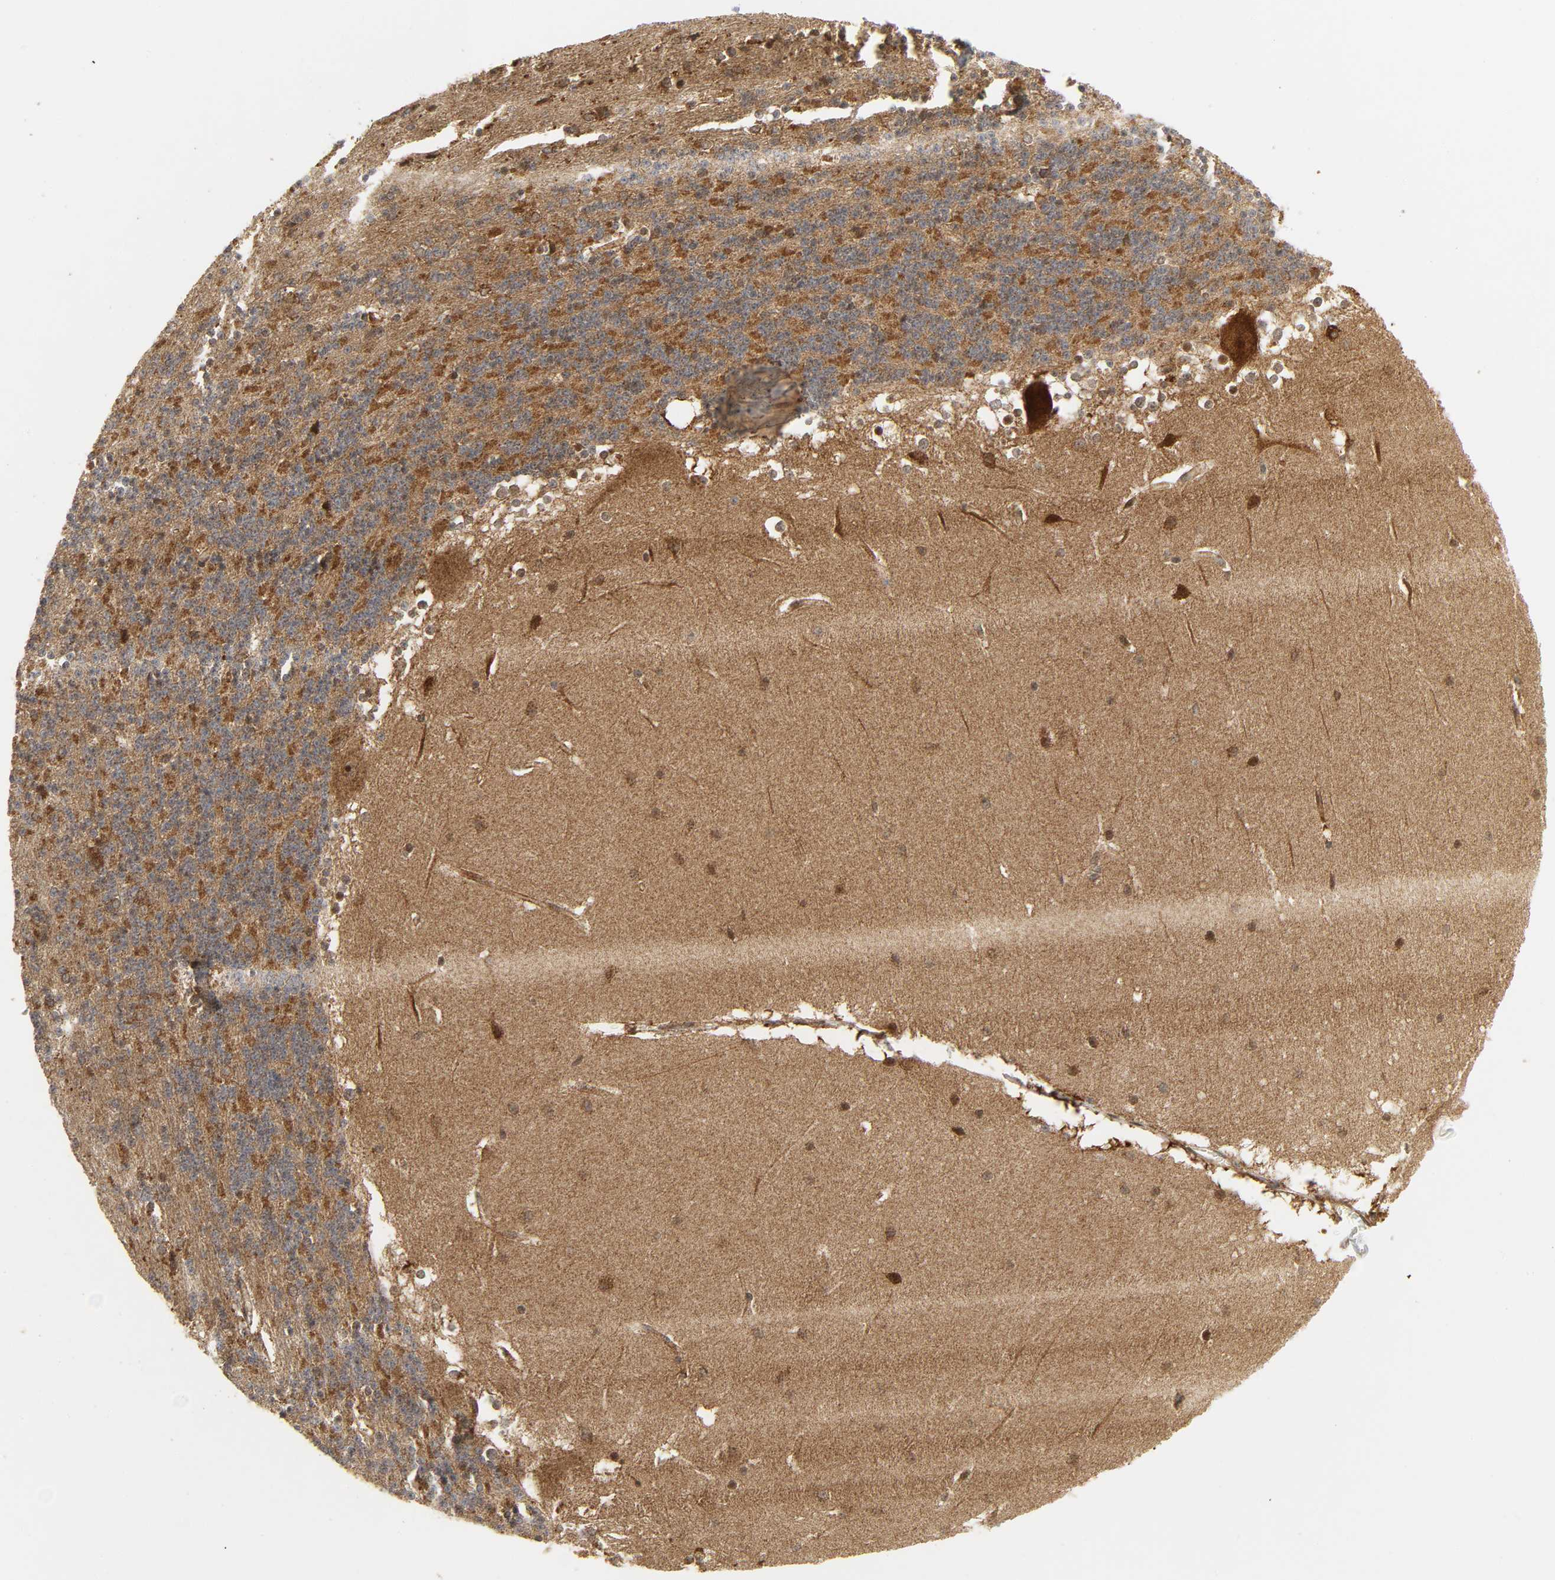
{"staining": {"intensity": "moderate", "quantity": "25%-75%", "location": "cytoplasmic/membranous"}, "tissue": "cerebellum", "cell_type": "Cells in granular layer", "image_type": "normal", "snomed": [{"axis": "morphology", "description": "Normal tissue, NOS"}, {"axis": "topography", "description": "Cerebellum"}], "caption": "Immunohistochemical staining of benign cerebellum demonstrates medium levels of moderate cytoplasmic/membranous positivity in approximately 25%-75% of cells in granular layer. (DAB (3,3'-diaminobenzidine) = brown stain, brightfield microscopy at high magnification).", "gene": "CHUK", "patient": {"sex": "female", "age": 19}}